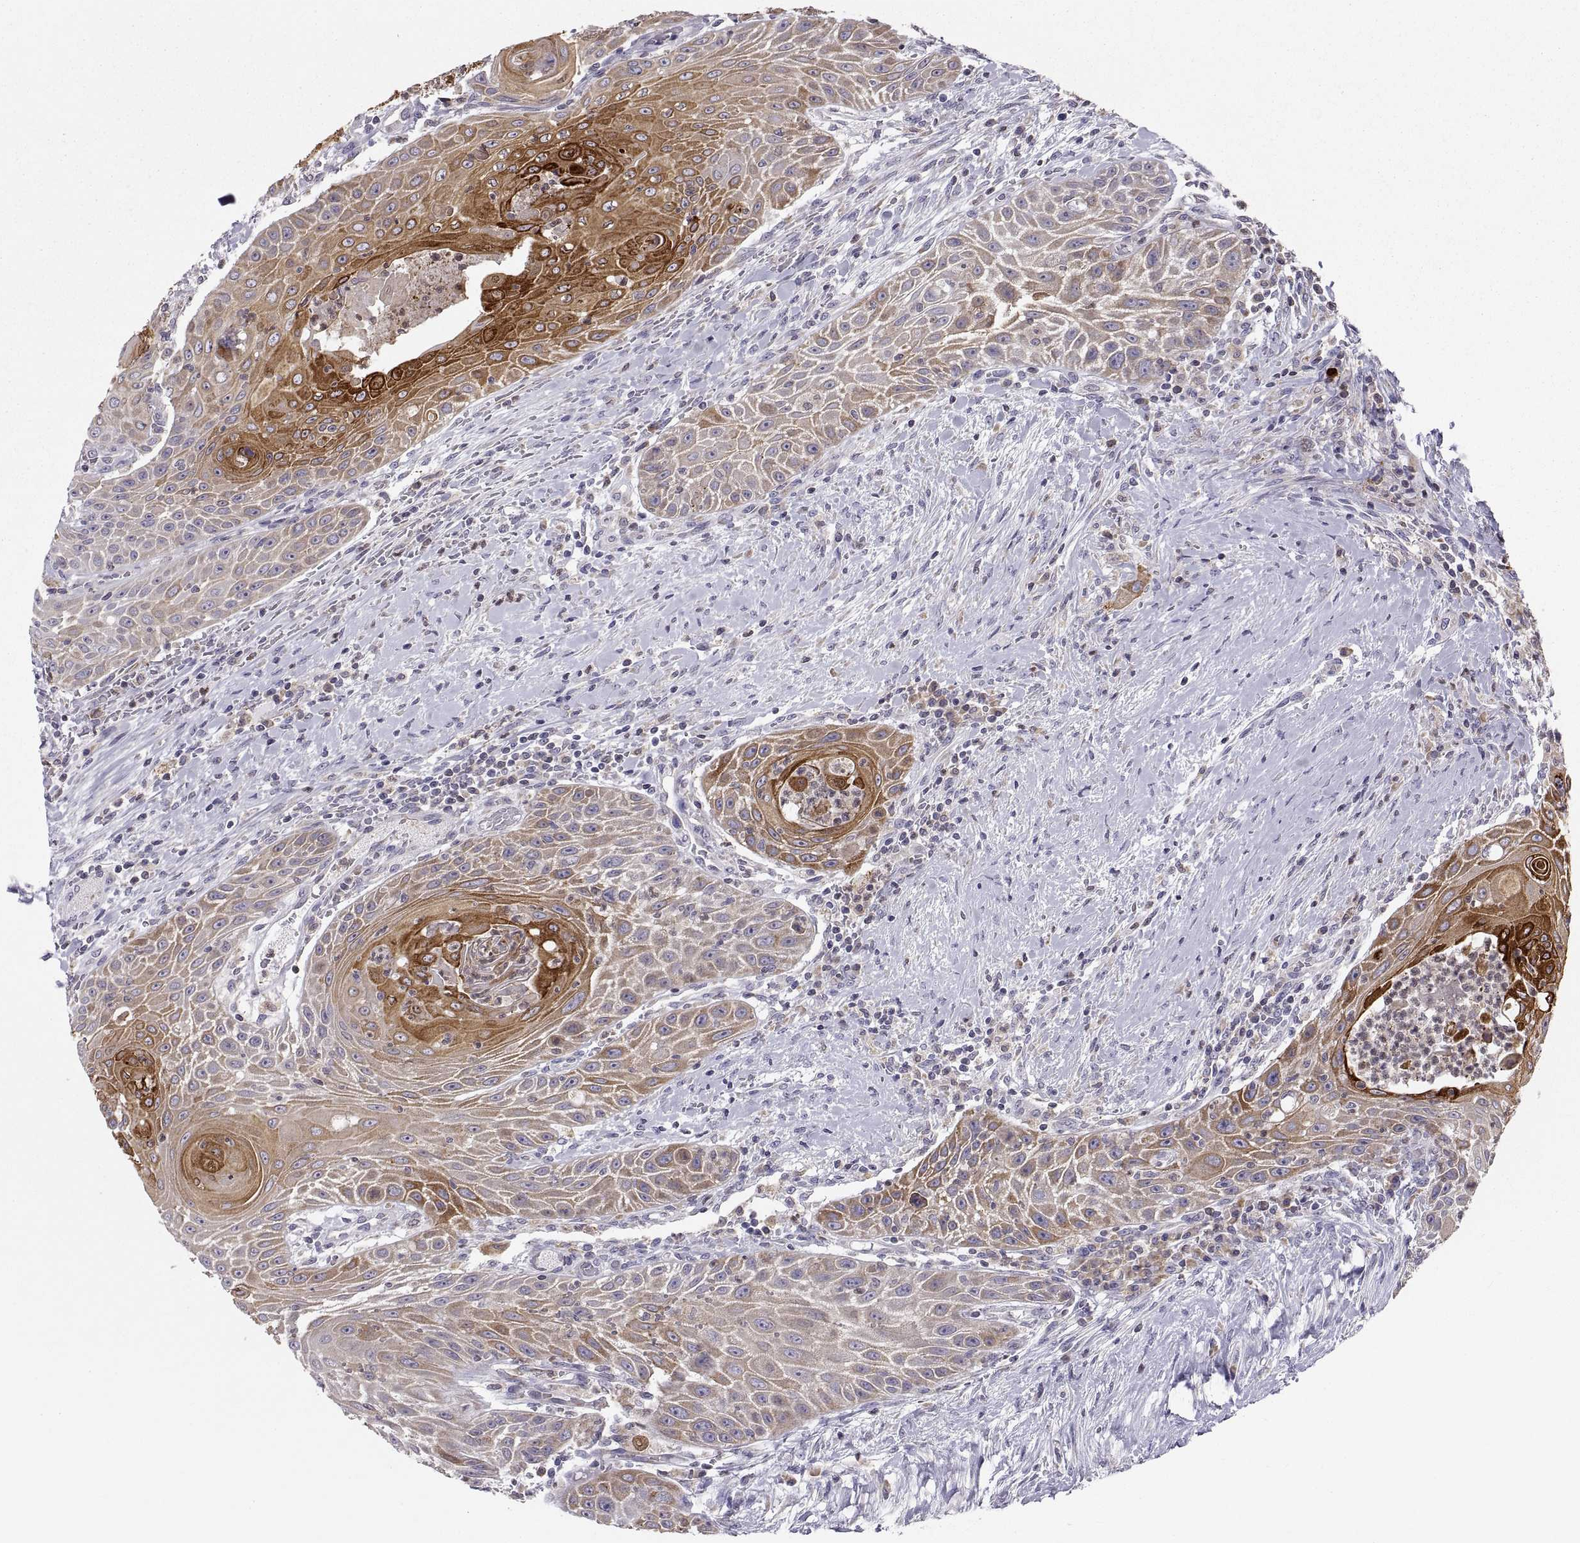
{"staining": {"intensity": "moderate", "quantity": "25%-75%", "location": "cytoplasmic/membranous"}, "tissue": "head and neck cancer", "cell_type": "Tumor cells", "image_type": "cancer", "snomed": [{"axis": "morphology", "description": "Squamous cell carcinoma, NOS"}, {"axis": "topography", "description": "Head-Neck"}], "caption": "Tumor cells display medium levels of moderate cytoplasmic/membranous expression in approximately 25%-75% of cells in head and neck cancer.", "gene": "ERO1A", "patient": {"sex": "male", "age": 69}}